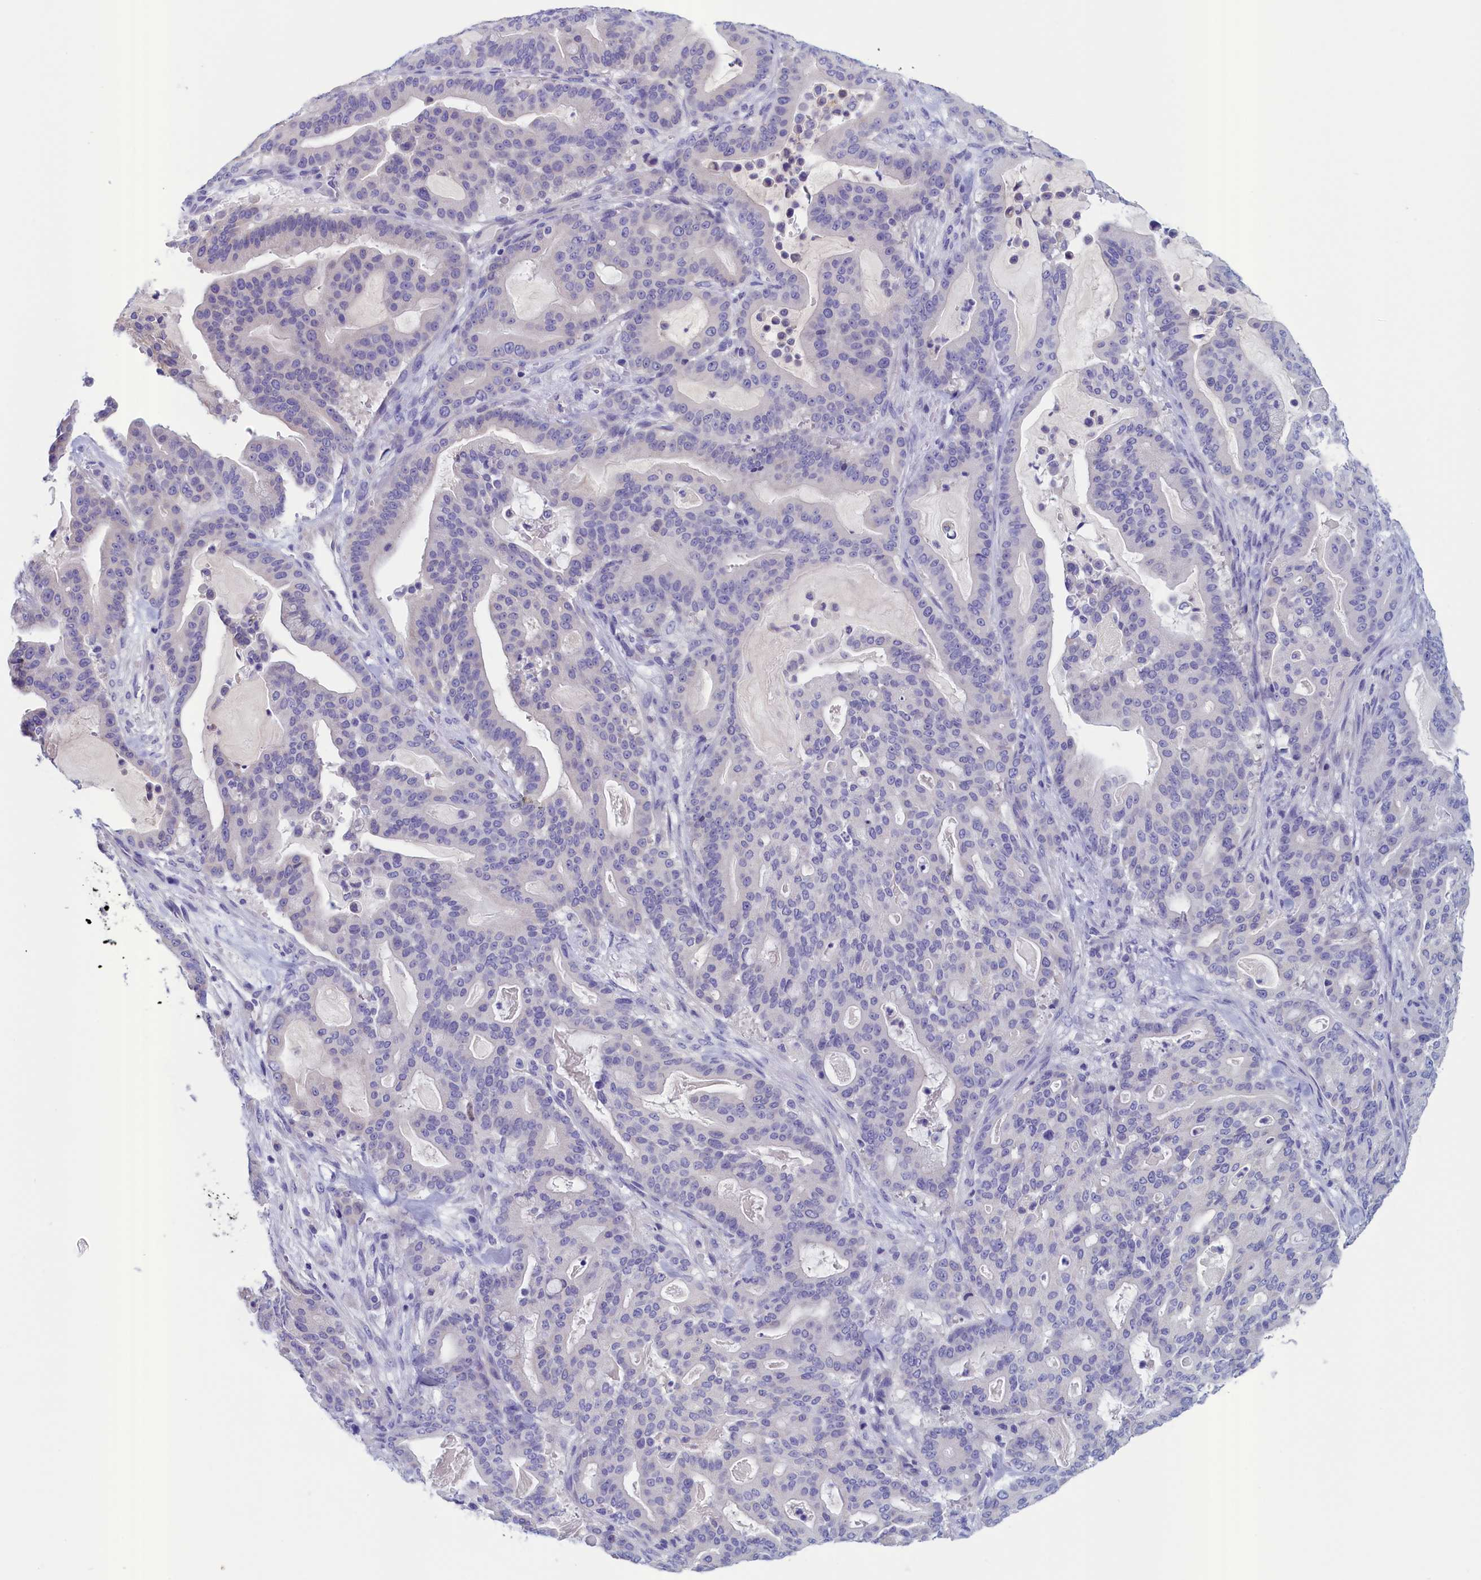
{"staining": {"intensity": "negative", "quantity": "none", "location": "none"}, "tissue": "pancreatic cancer", "cell_type": "Tumor cells", "image_type": "cancer", "snomed": [{"axis": "morphology", "description": "Adenocarcinoma, NOS"}, {"axis": "topography", "description": "Pancreas"}], "caption": "Human pancreatic cancer (adenocarcinoma) stained for a protein using IHC reveals no expression in tumor cells.", "gene": "ANKRD2", "patient": {"sex": "male", "age": 63}}